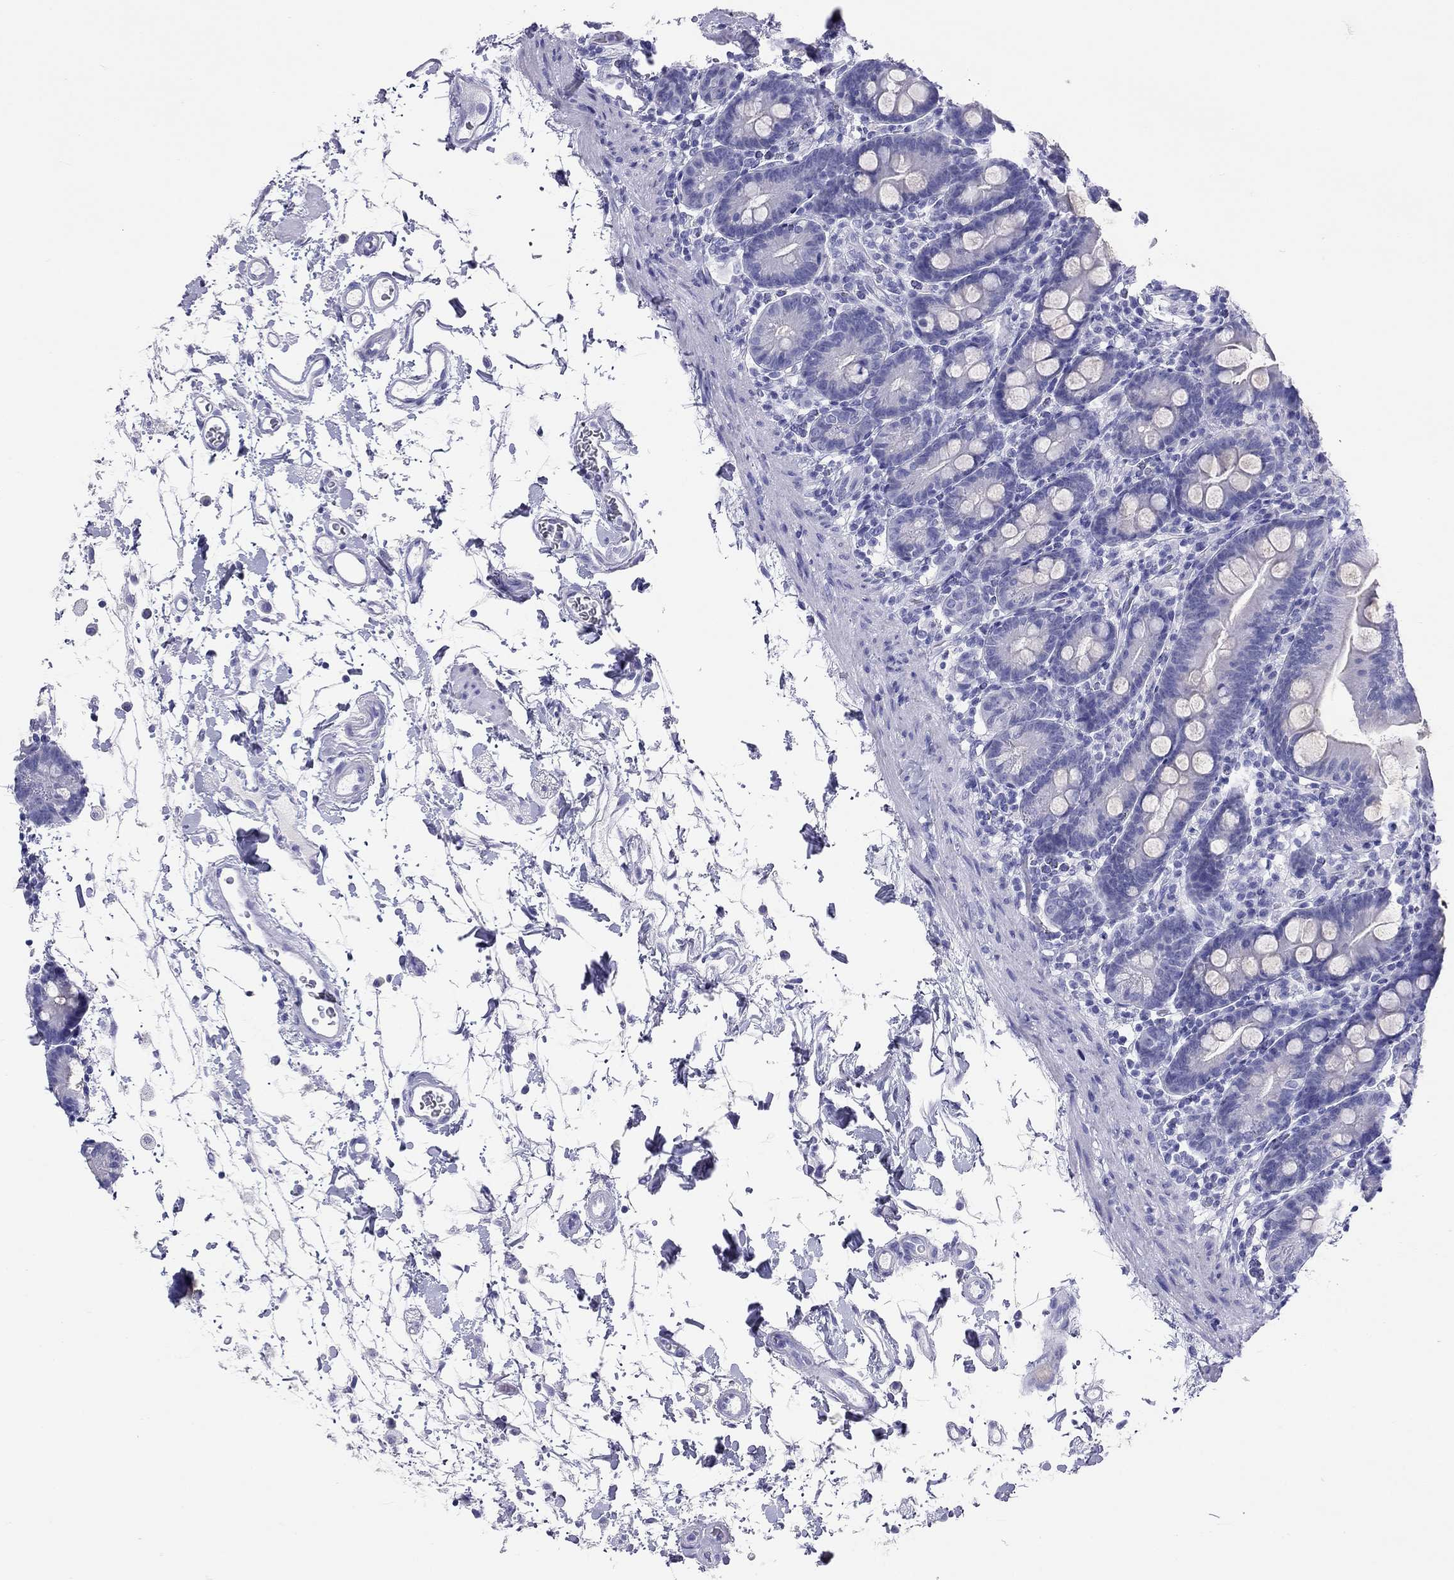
{"staining": {"intensity": "negative", "quantity": "none", "location": "none"}, "tissue": "small intestine", "cell_type": "Glandular cells", "image_type": "normal", "snomed": [{"axis": "morphology", "description": "Normal tissue, NOS"}, {"axis": "topography", "description": "Small intestine"}], "caption": "Immunohistochemistry (IHC) of normal human small intestine demonstrates no expression in glandular cells. (DAB (3,3'-diaminobenzidine) immunohistochemistry, high magnification).", "gene": "HLA", "patient": {"sex": "female", "age": 44}}